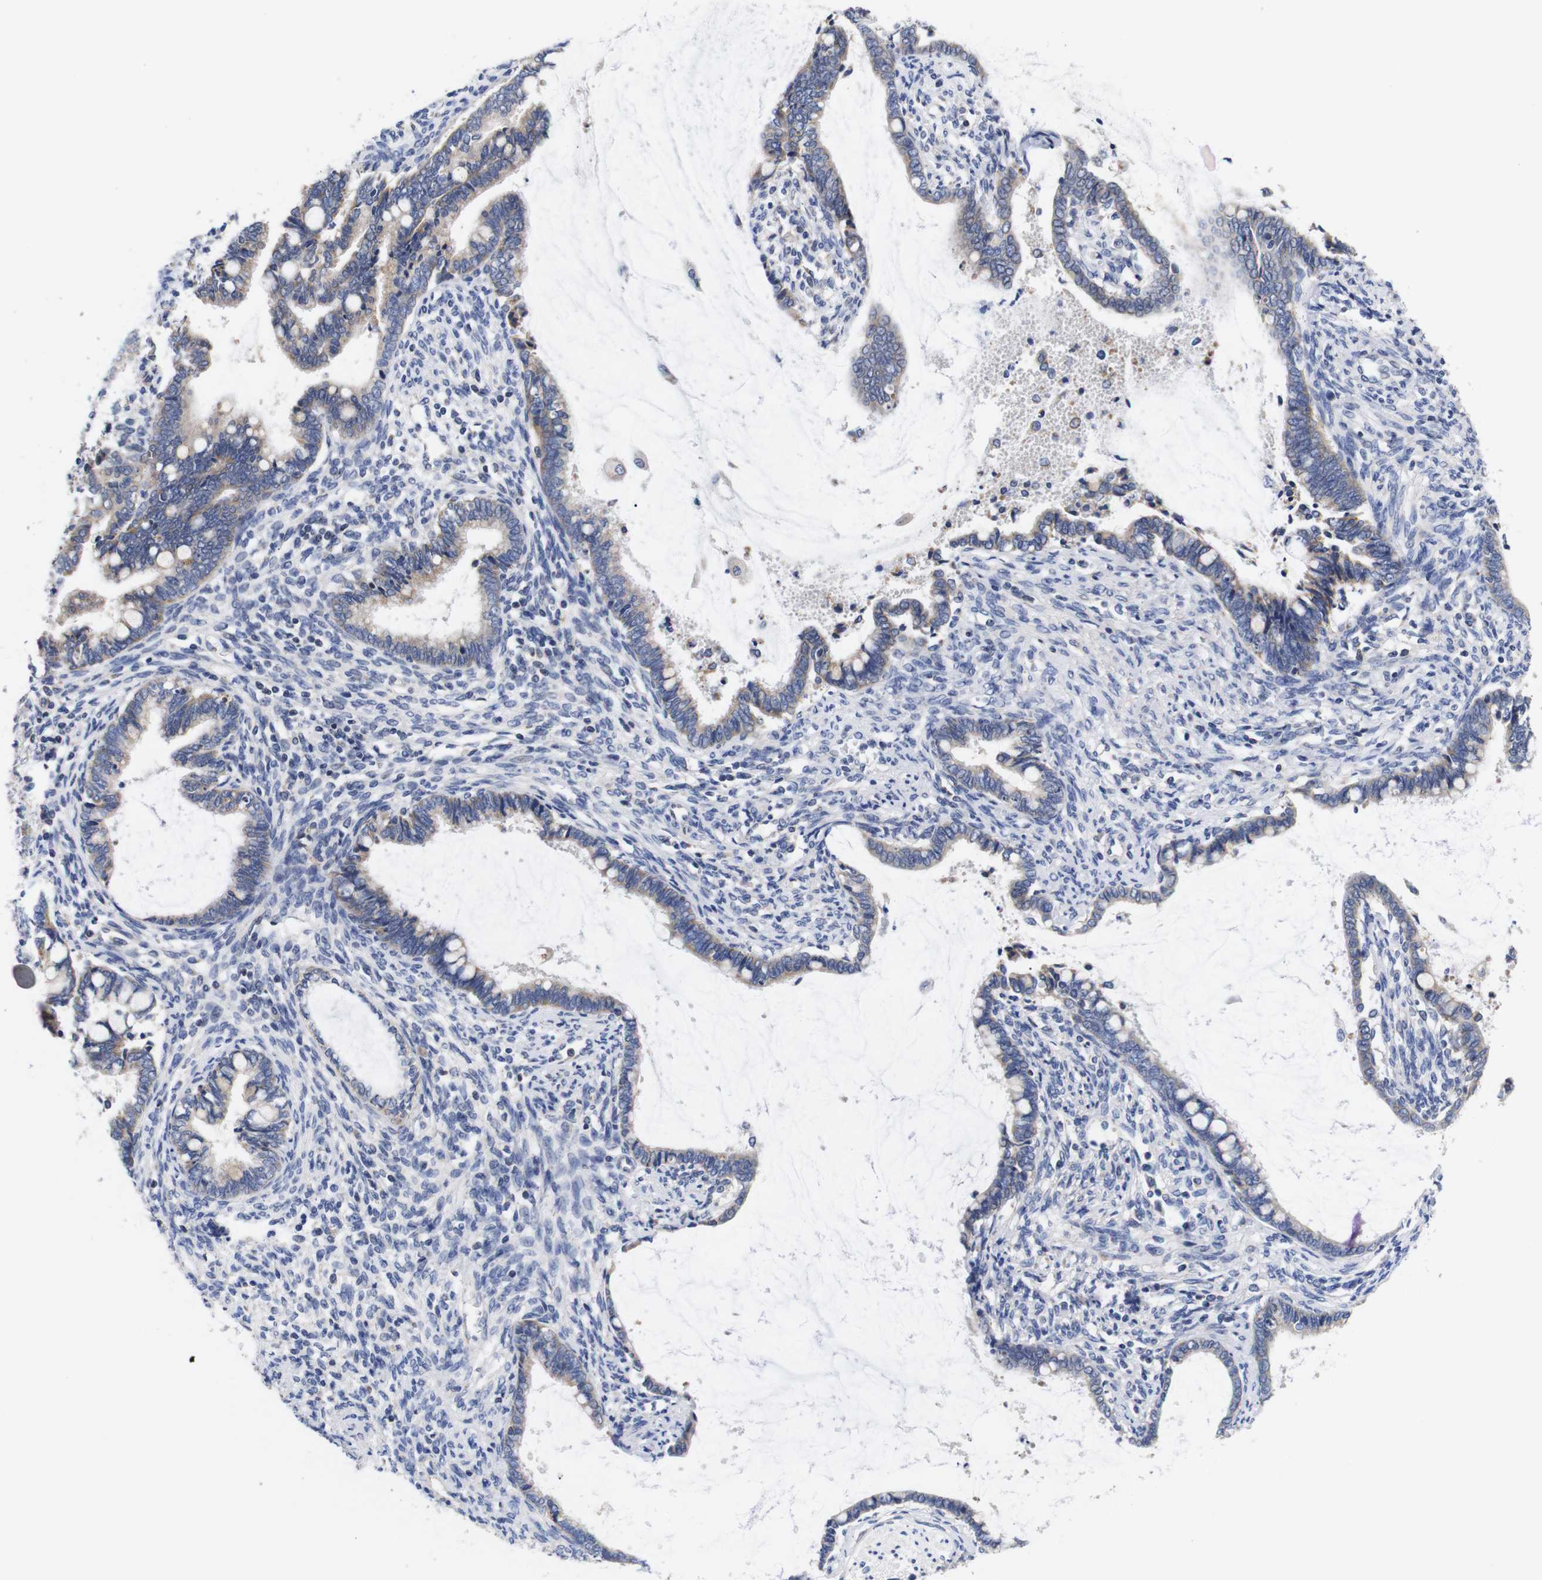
{"staining": {"intensity": "weak", "quantity": "25%-75%", "location": "cytoplasmic/membranous"}, "tissue": "cervical cancer", "cell_type": "Tumor cells", "image_type": "cancer", "snomed": [{"axis": "morphology", "description": "Adenocarcinoma, NOS"}, {"axis": "topography", "description": "Cervix"}], "caption": "A low amount of weak cytoplasmic/membranous positivity is present in approximately 25%-75% of tumor cells in cervical cancer tissue.", "gene": "OPN3", "patient": {"sex": "female", "age": 44}}